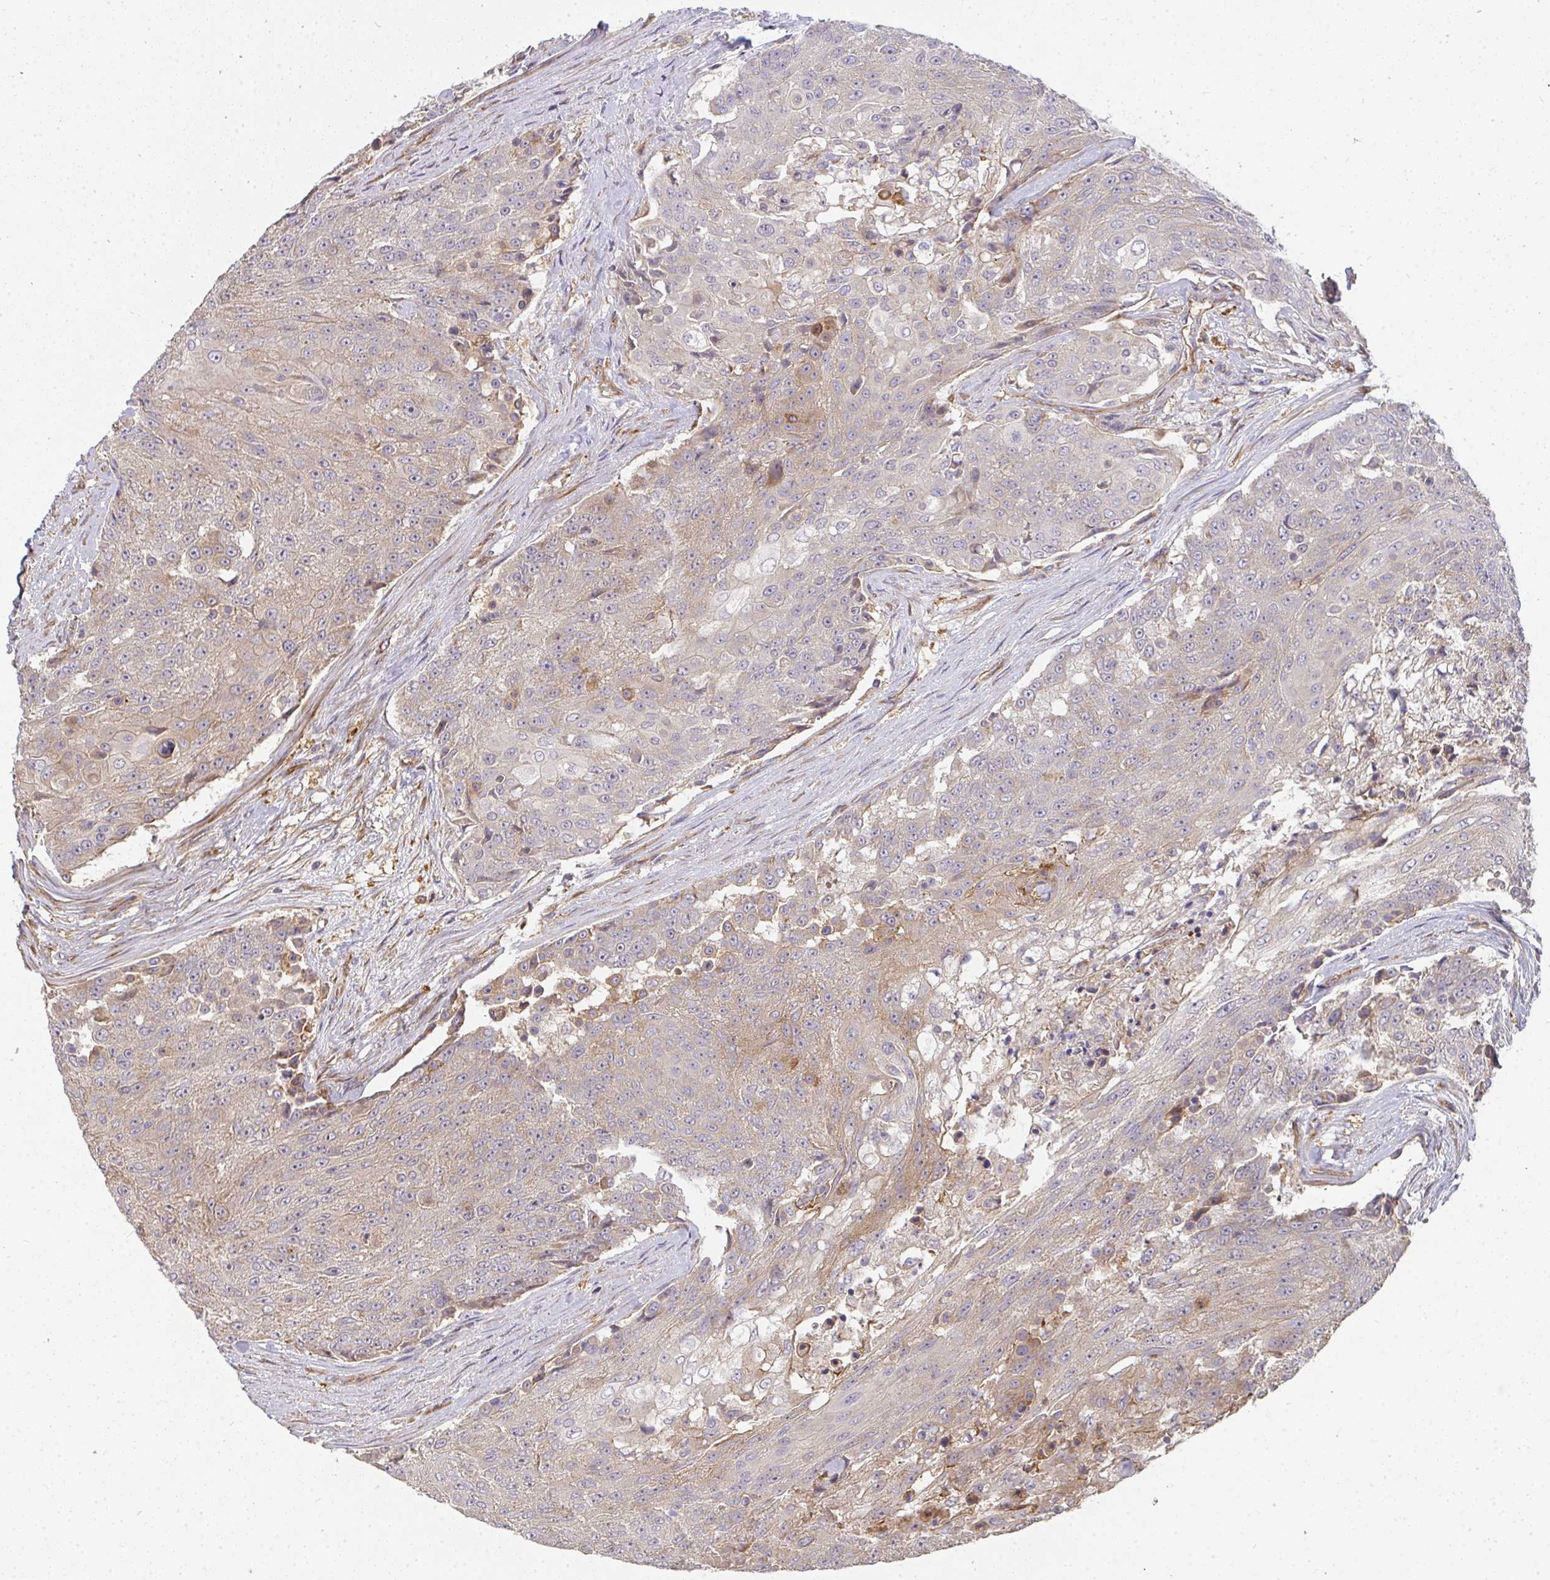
{"staining": {"intensity": "weak", "quantity": "<25%", "location": "cytoplasmic/membranous"}, "tissue": "urothelial cancer", "cell_type": "Tumor cells", "image_type": "cancer", "snomed": [{"axis": "morphology", "description": "Urothelial carcinoma, High grade"}, {"axis": "topography", "description": "Urinary bladder"}], "caption": "Tumor cells are negative for brown protein staining in urothelial cancer.", "gene": "B4GALT6", "patient": {"sex": "female", "age": 63}}